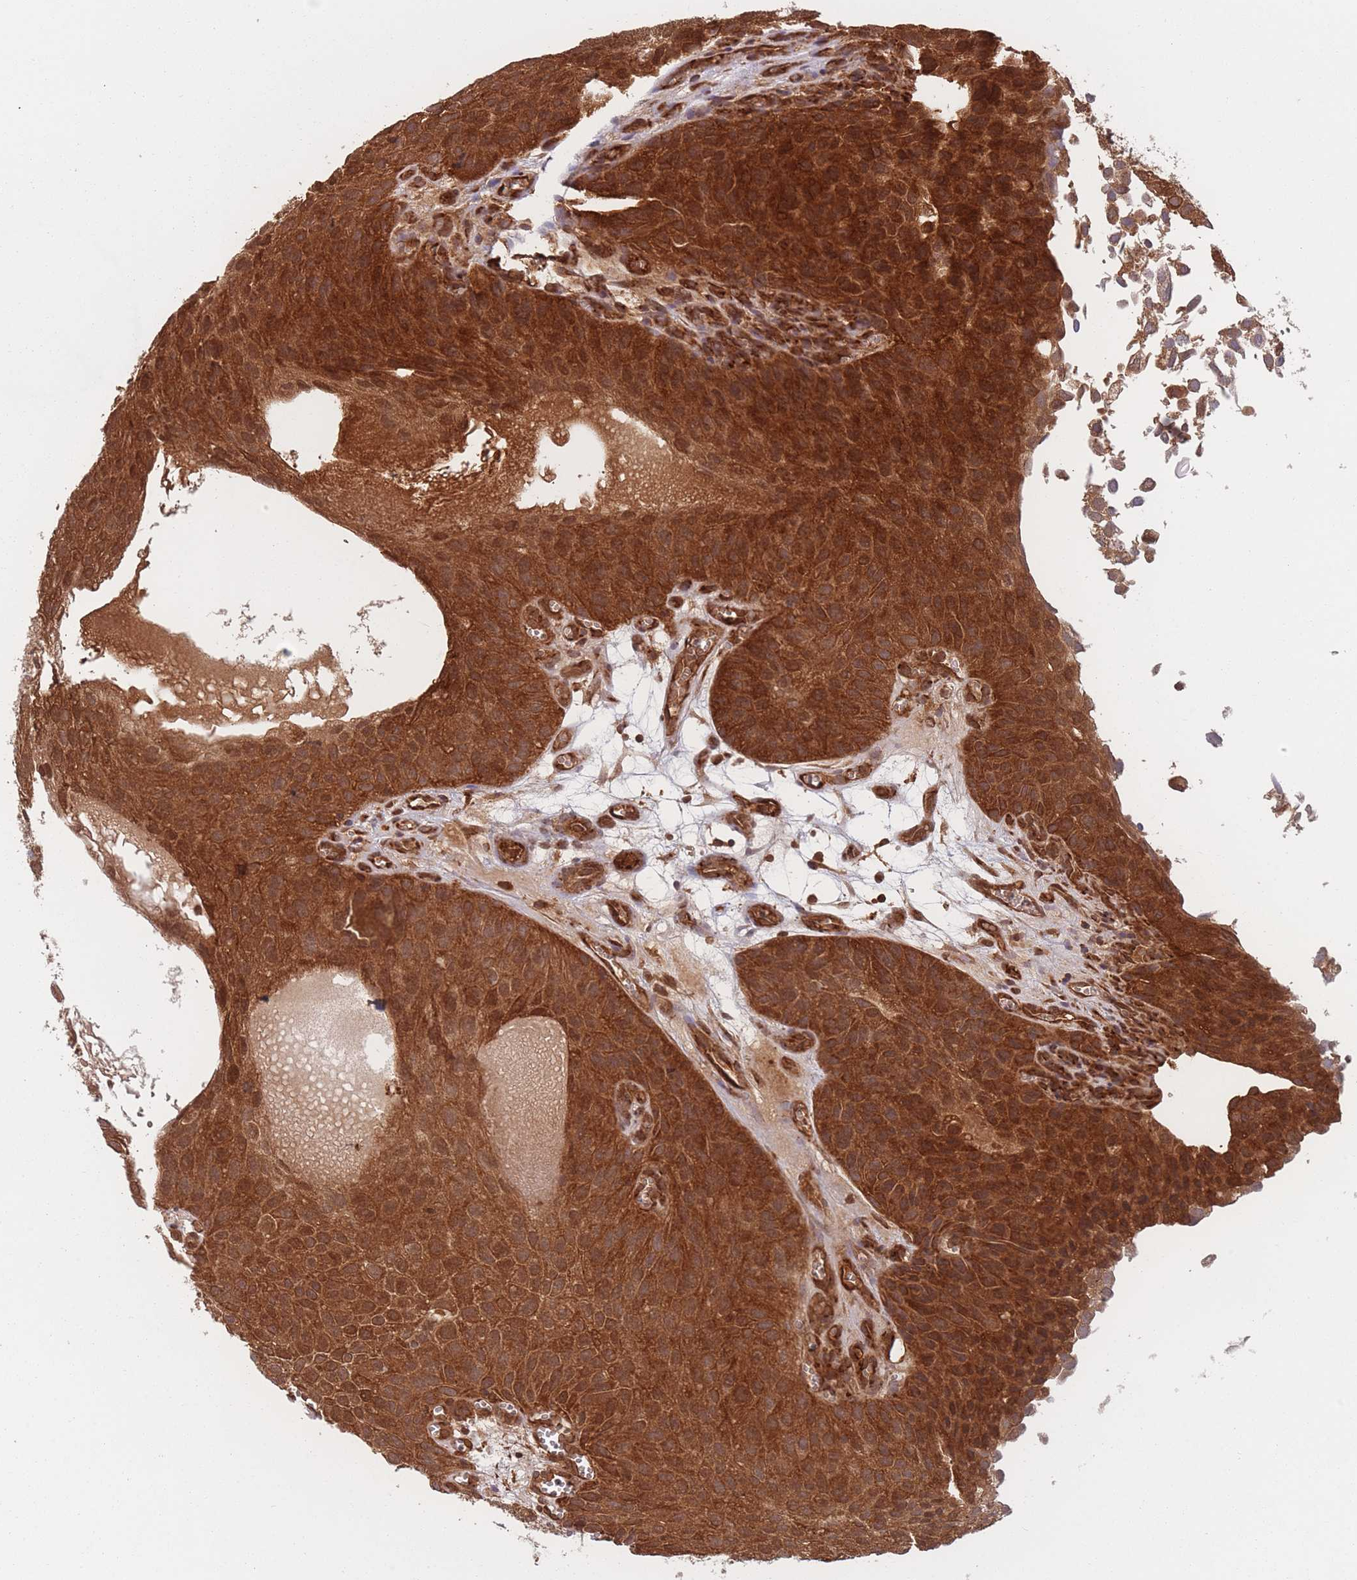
{"staining": {"intensity": "strong", "quantity": ">75%", "location": "cytoplasmic/membranous"}, "tissue": "urothelial cancer", "cell_type": "Tumor cells", "image_type": "cancer", "snomed": [{"axis": "morphology", "description": "Urothelial carcinoma, Low grade"}, {"axis": "topography", "description": "Urinary bladder"}], "caption": "The image displays immunohistochemical staining of urothelial cancer. There is strong cytoplasmic/membranous staining is present in approximately >75% of tumor cells. Nuclei are stained in blue.", "gene": "PODXL2", "patient": {"sex": "male", "age": 88}}